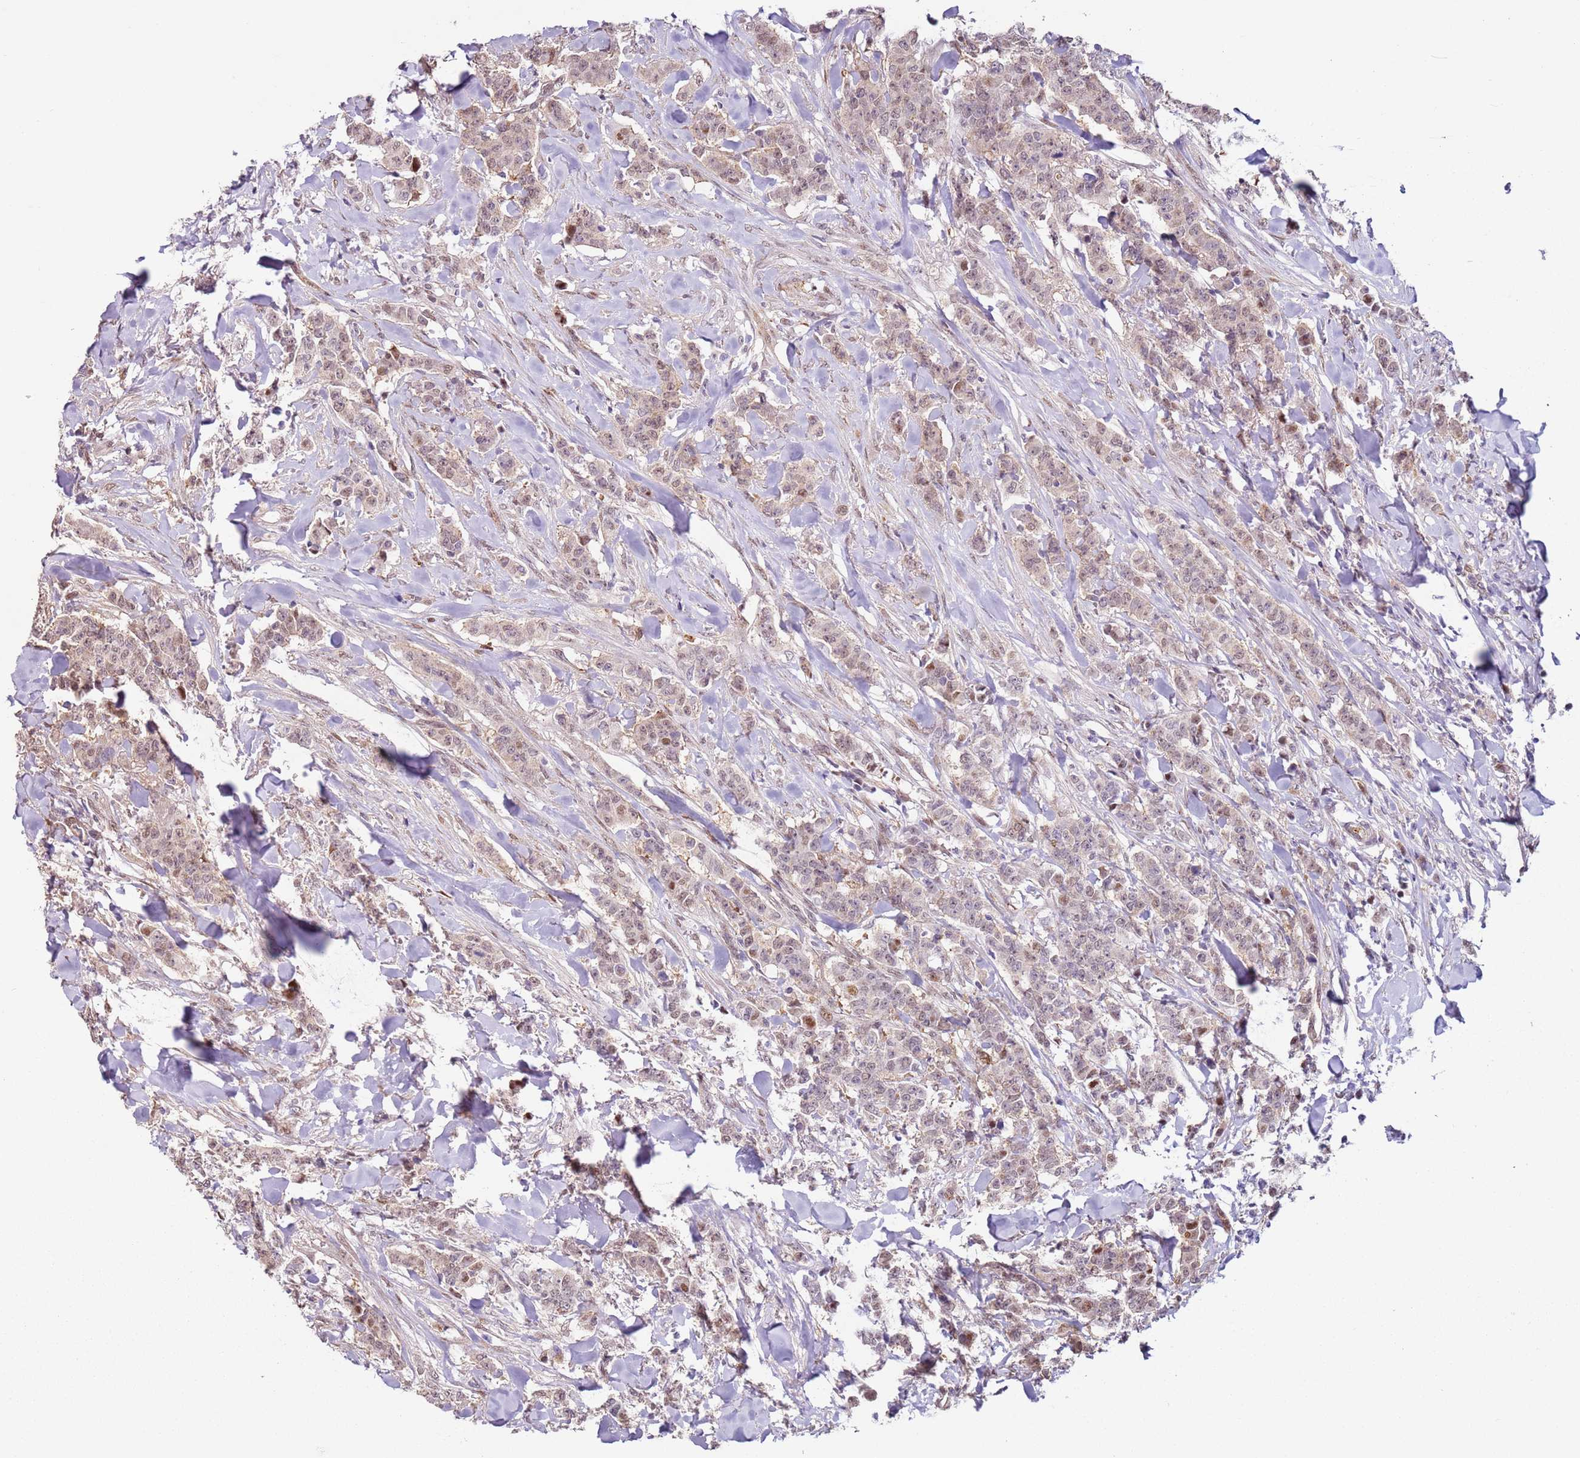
{"staining": {"intensity": "moderate", "quantity": "<25%", "location": "nuclear"}, "tissue": "breast cancer", "cell_type": "Tumor cells", "image_type": "cancer", "snomed": [{"axis": "morphology", "description": "Duct carcinoma"}, {"axis": "topography", "description": "Breast"}], "caption": "IHC of human breast cancer (infiltrating ductal carcinoma) reveals low levels of moderate nuclear positivity in approximately <25% of tumor cells.", "gene": "PSMD4", "patient": {"sex": "female", "age": 40}}